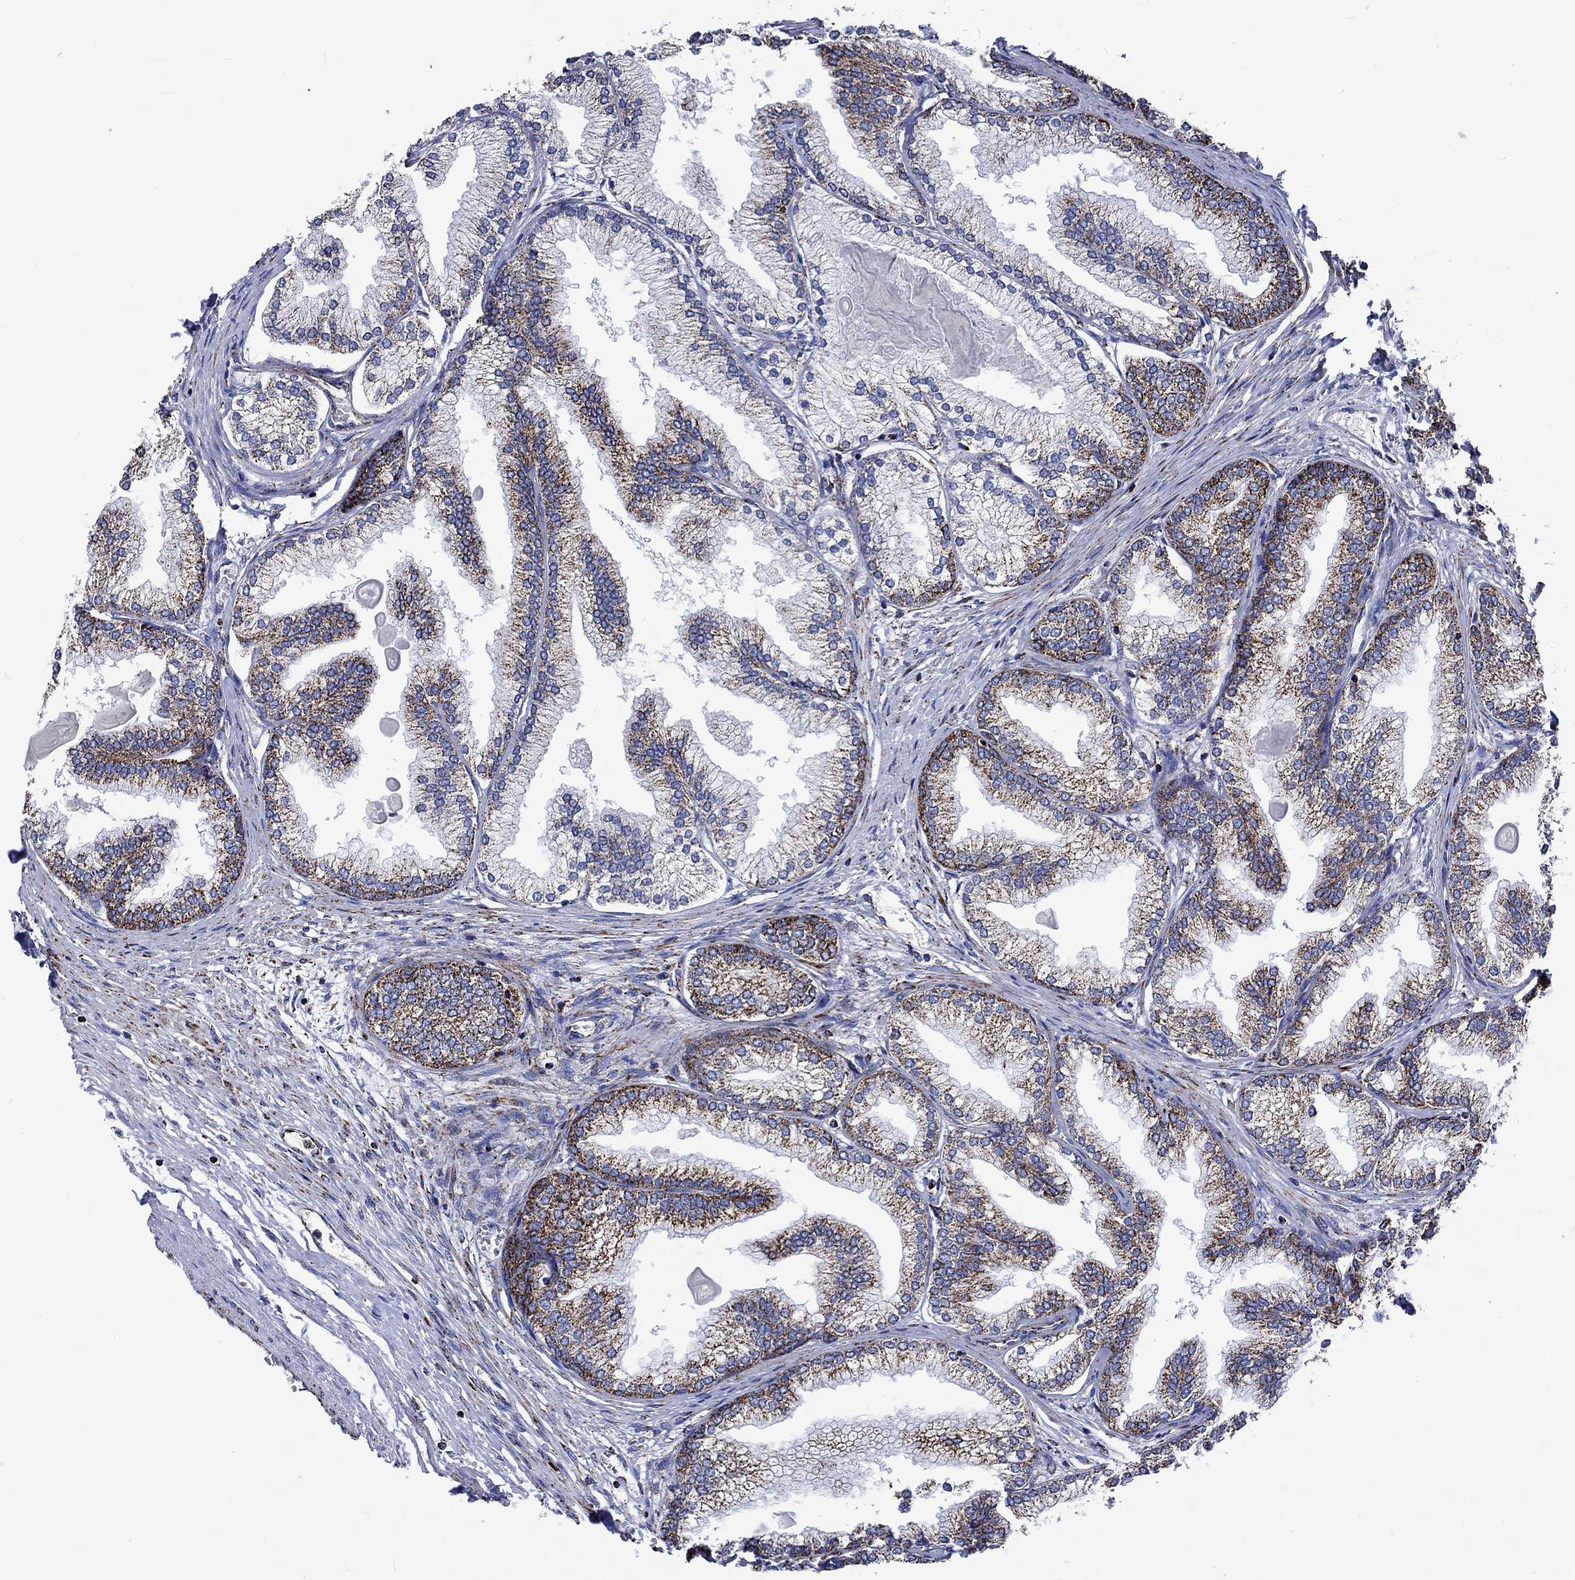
{"staining": {"intensity": "strong", "quantity": "25%-75%", "location": "cytoplasmic/membranous"}, "tissue": "prostate", "cell_type": "Glandular cells", "image_type": "normal", "snomed": [{"axis": "morphology", "description": "Normal tissue, NOS"}, {"axis": "topography", "description": "Prostate"}], "caption": "Strong cytoplasmic/membranous staining is appreciated in approximately 25%-75% of glandular cells in unremarkable prostate.", "gene": "RCE1", "patient": {"sex": "male", "age": 72}}